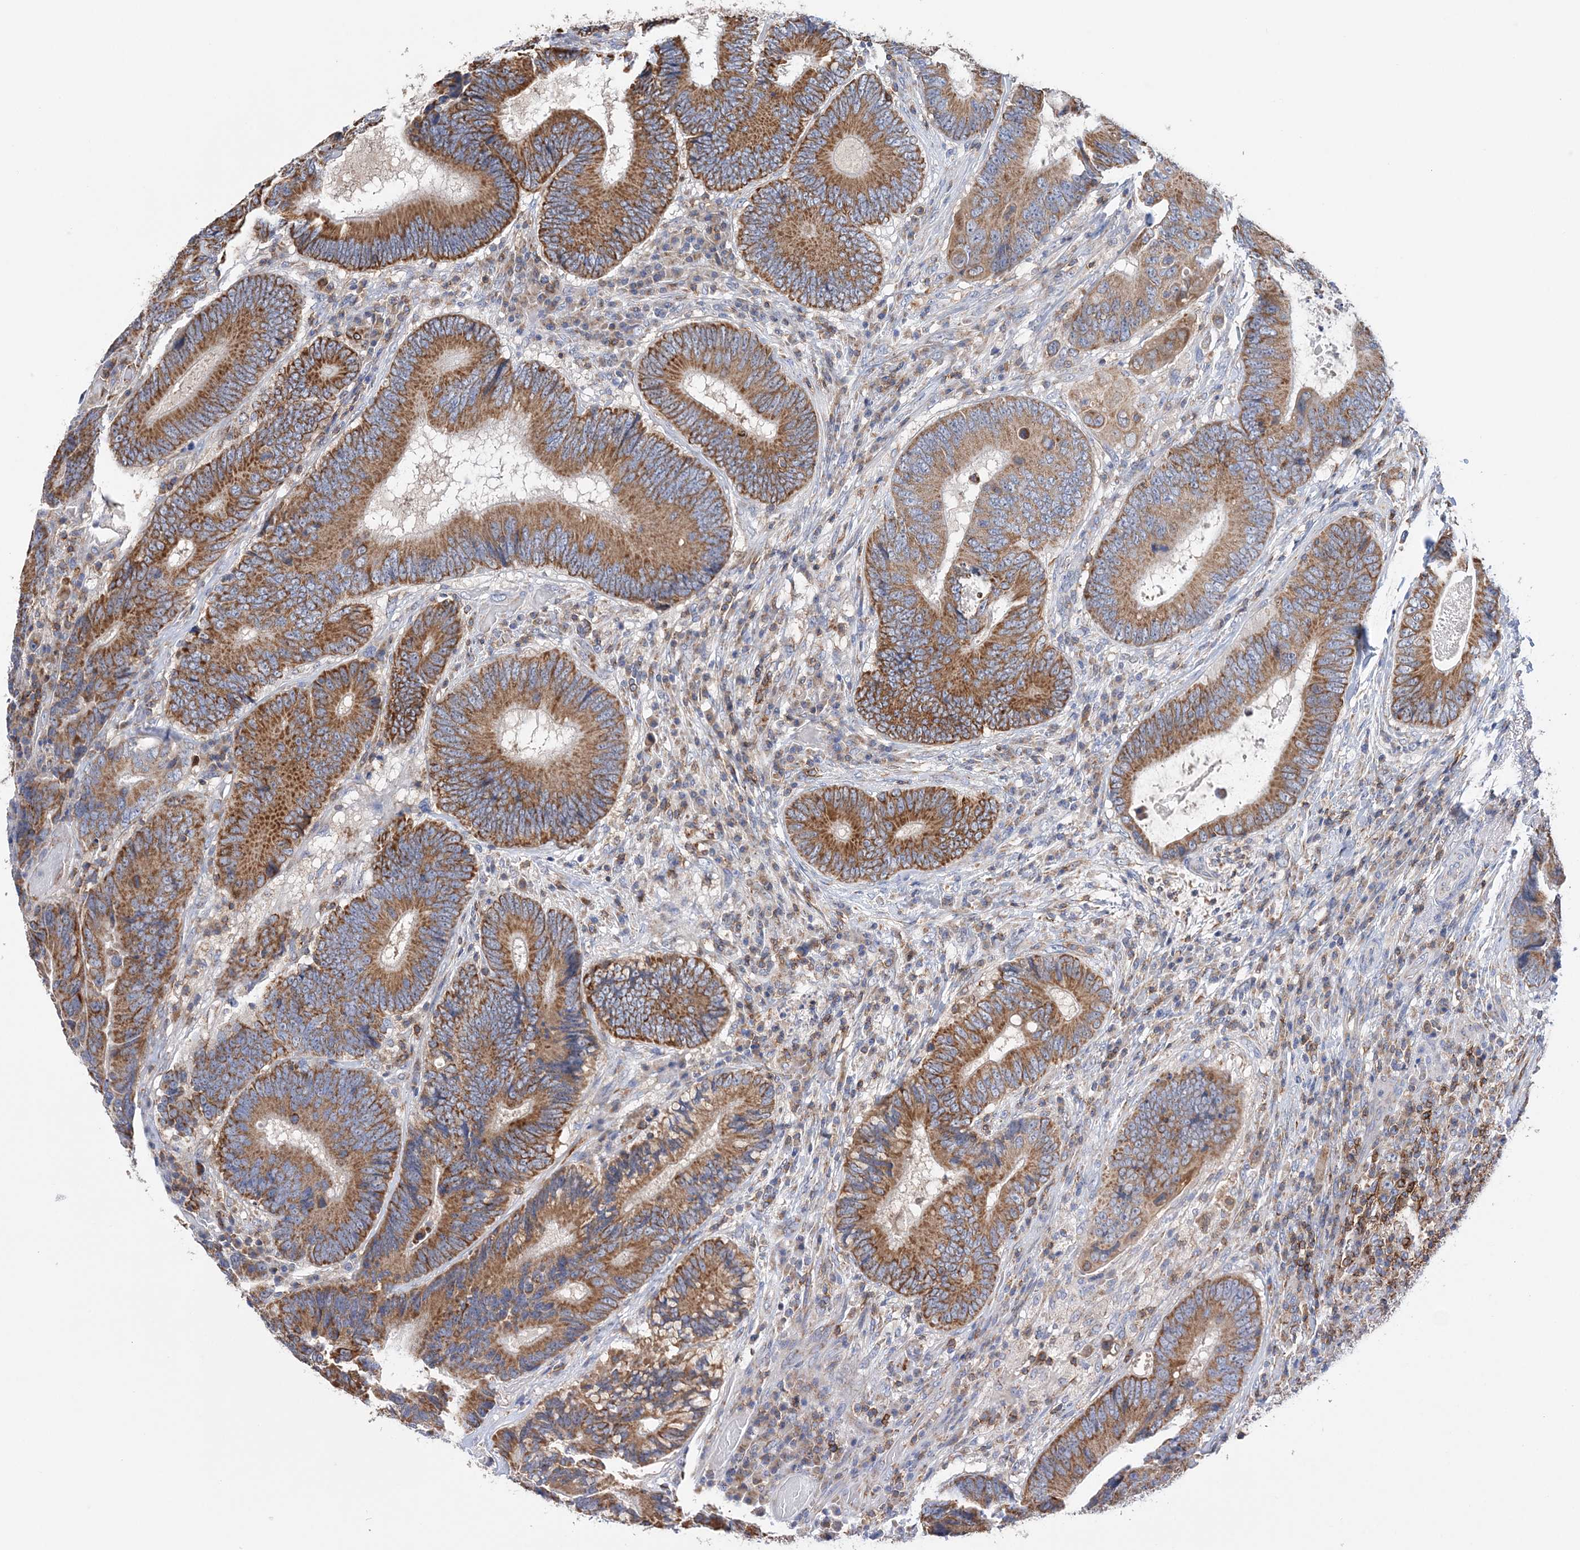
{"staining": {"intensity": "moderate", "quantity": ">75%", "location": "cytoplasmic/membranous"}, "tissue": "colorectal cancer", "cell_type": "Tumor cells", "image_type": "cancer", "snomed": [{"axis": "morphology", "description": "Adenocarcinoma, NOS"}, {"axis": "topography", "description": "Colon"}], "caption": "This is an image of immunohistochemistry staining of colorectal cancer (adenocarcinoma), which shows moderate staining in the cytoplasmic/membranous of tumor cells.", "gene": "TTC32", "patient": {"sex": "female", "age": 78}}